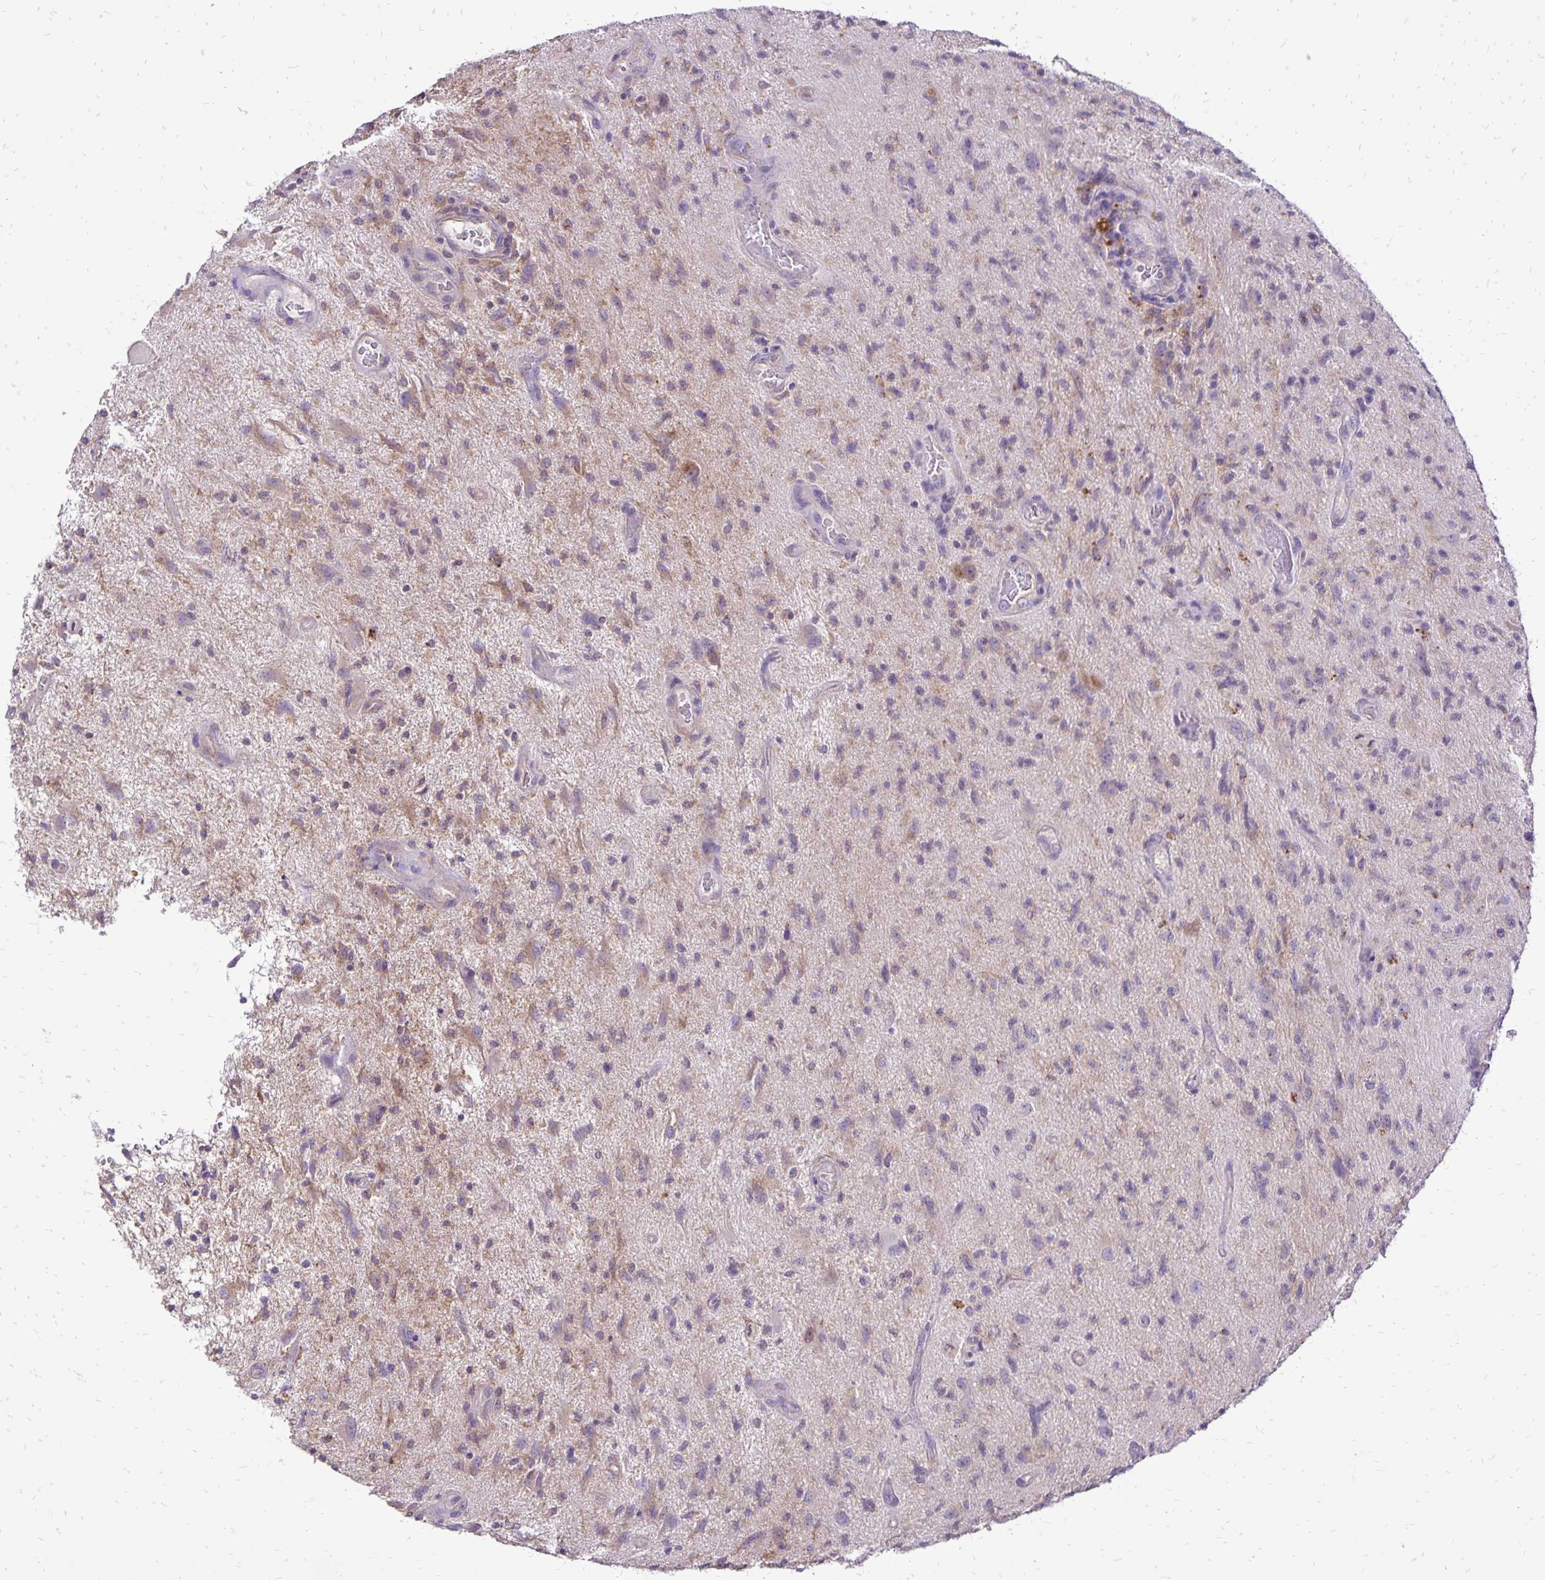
{"staining": {"intensity": "negative", "quantity": "none", "location": "none"}, "tissue": "glioma", "cell_type": "Tumor cells", "image_type": "cancer", "snomed": [{"axis": "morphology", "description": "Glioma, malignant, High grade"}, {"axis": "topography", "description": "Brain"}], "caption": "Immunohistochemical staining of human glioma demonstrates no significant staining in tumor cells.", "gene": "EIF5A", "patient": {"sex": "male", "age": 67}}